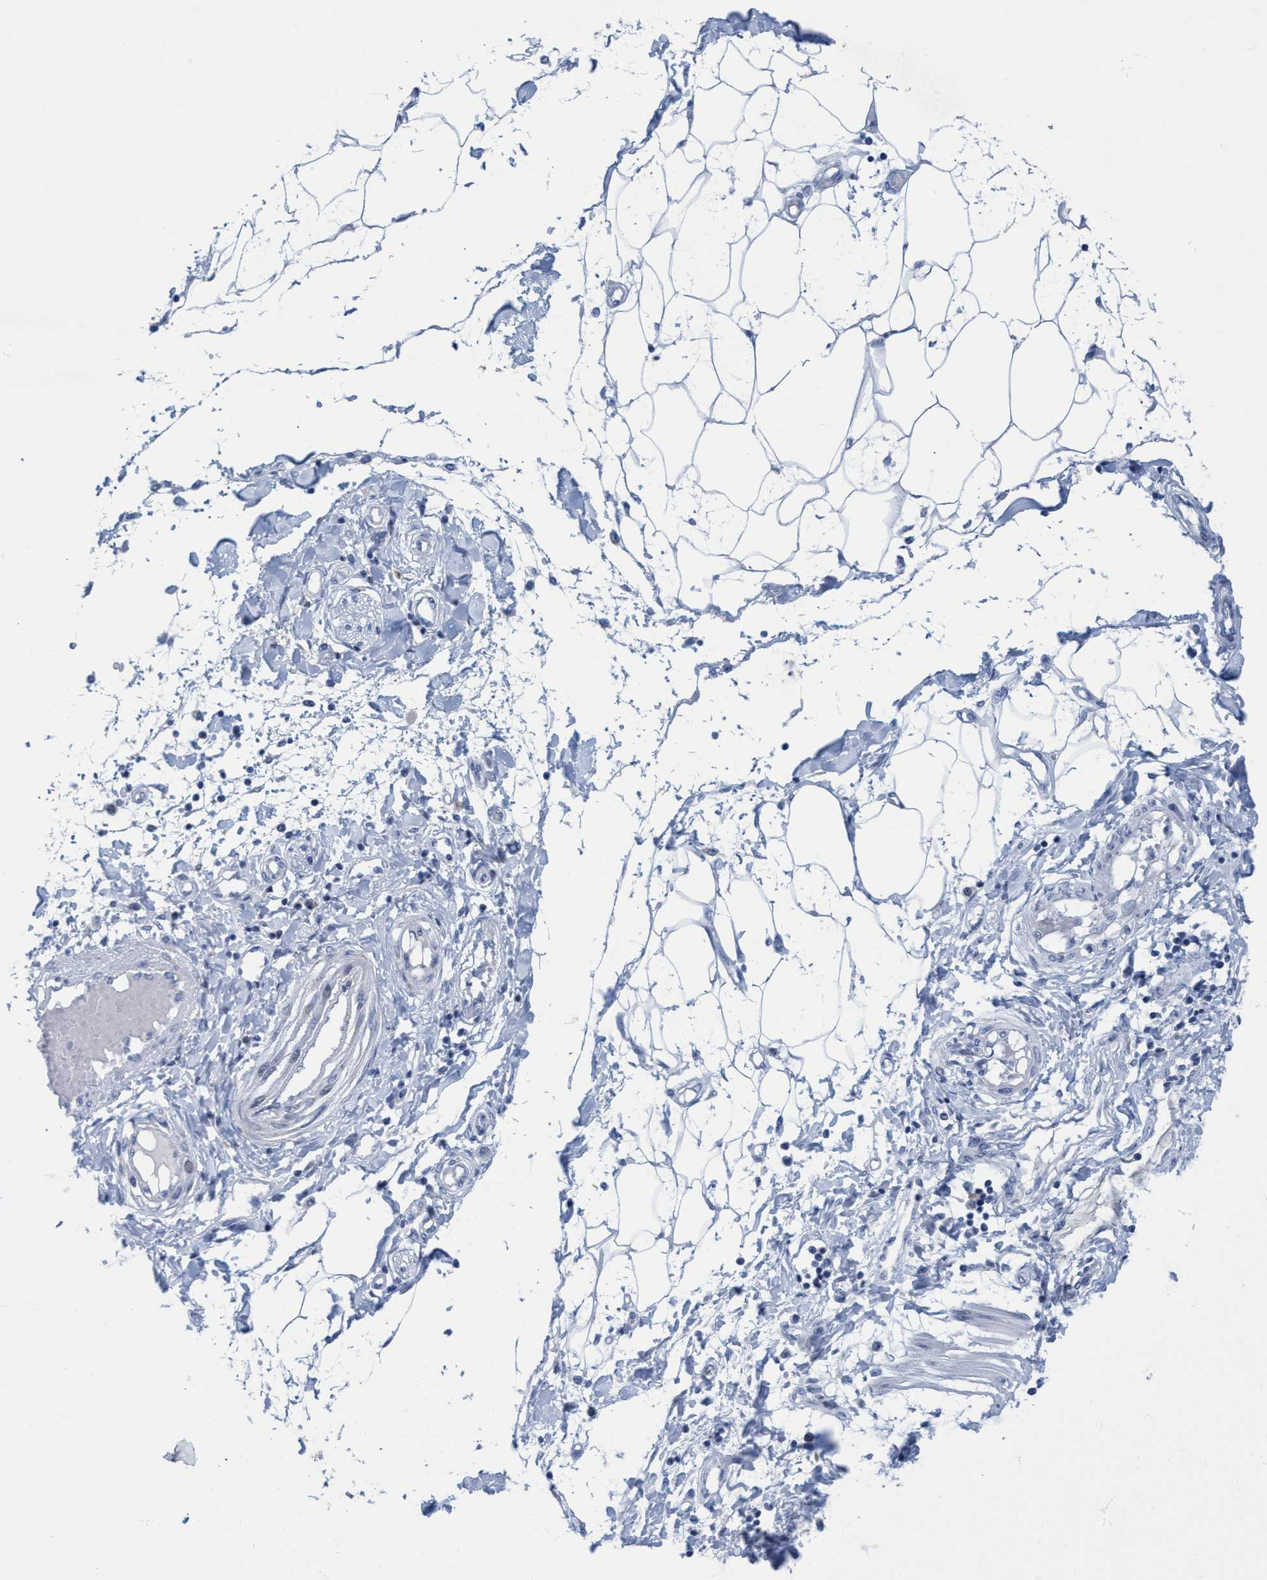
{"staining": {"intensity": "negative", "quantity": "none", "location": "none"}, "tissue": "adipose tissue", "cell_type": "Adipocytes", "image_type": "normal", "snomed": [{"axis": "morphology", "description": "Normal tissue, NOS"}, {"axis": "morphology", "description": "Adenocarcinoma, NOS"}, {"axis": "topography", "description": "Colon"}, {"axis": "topography", "description": "Peripheral nerve tissue"}], "caption": "The image exhibits no staining of adipocytes in unremarkable adipose tissue.", "gene": "GGA3", "patient": {"sex": "male", "age": 14}}